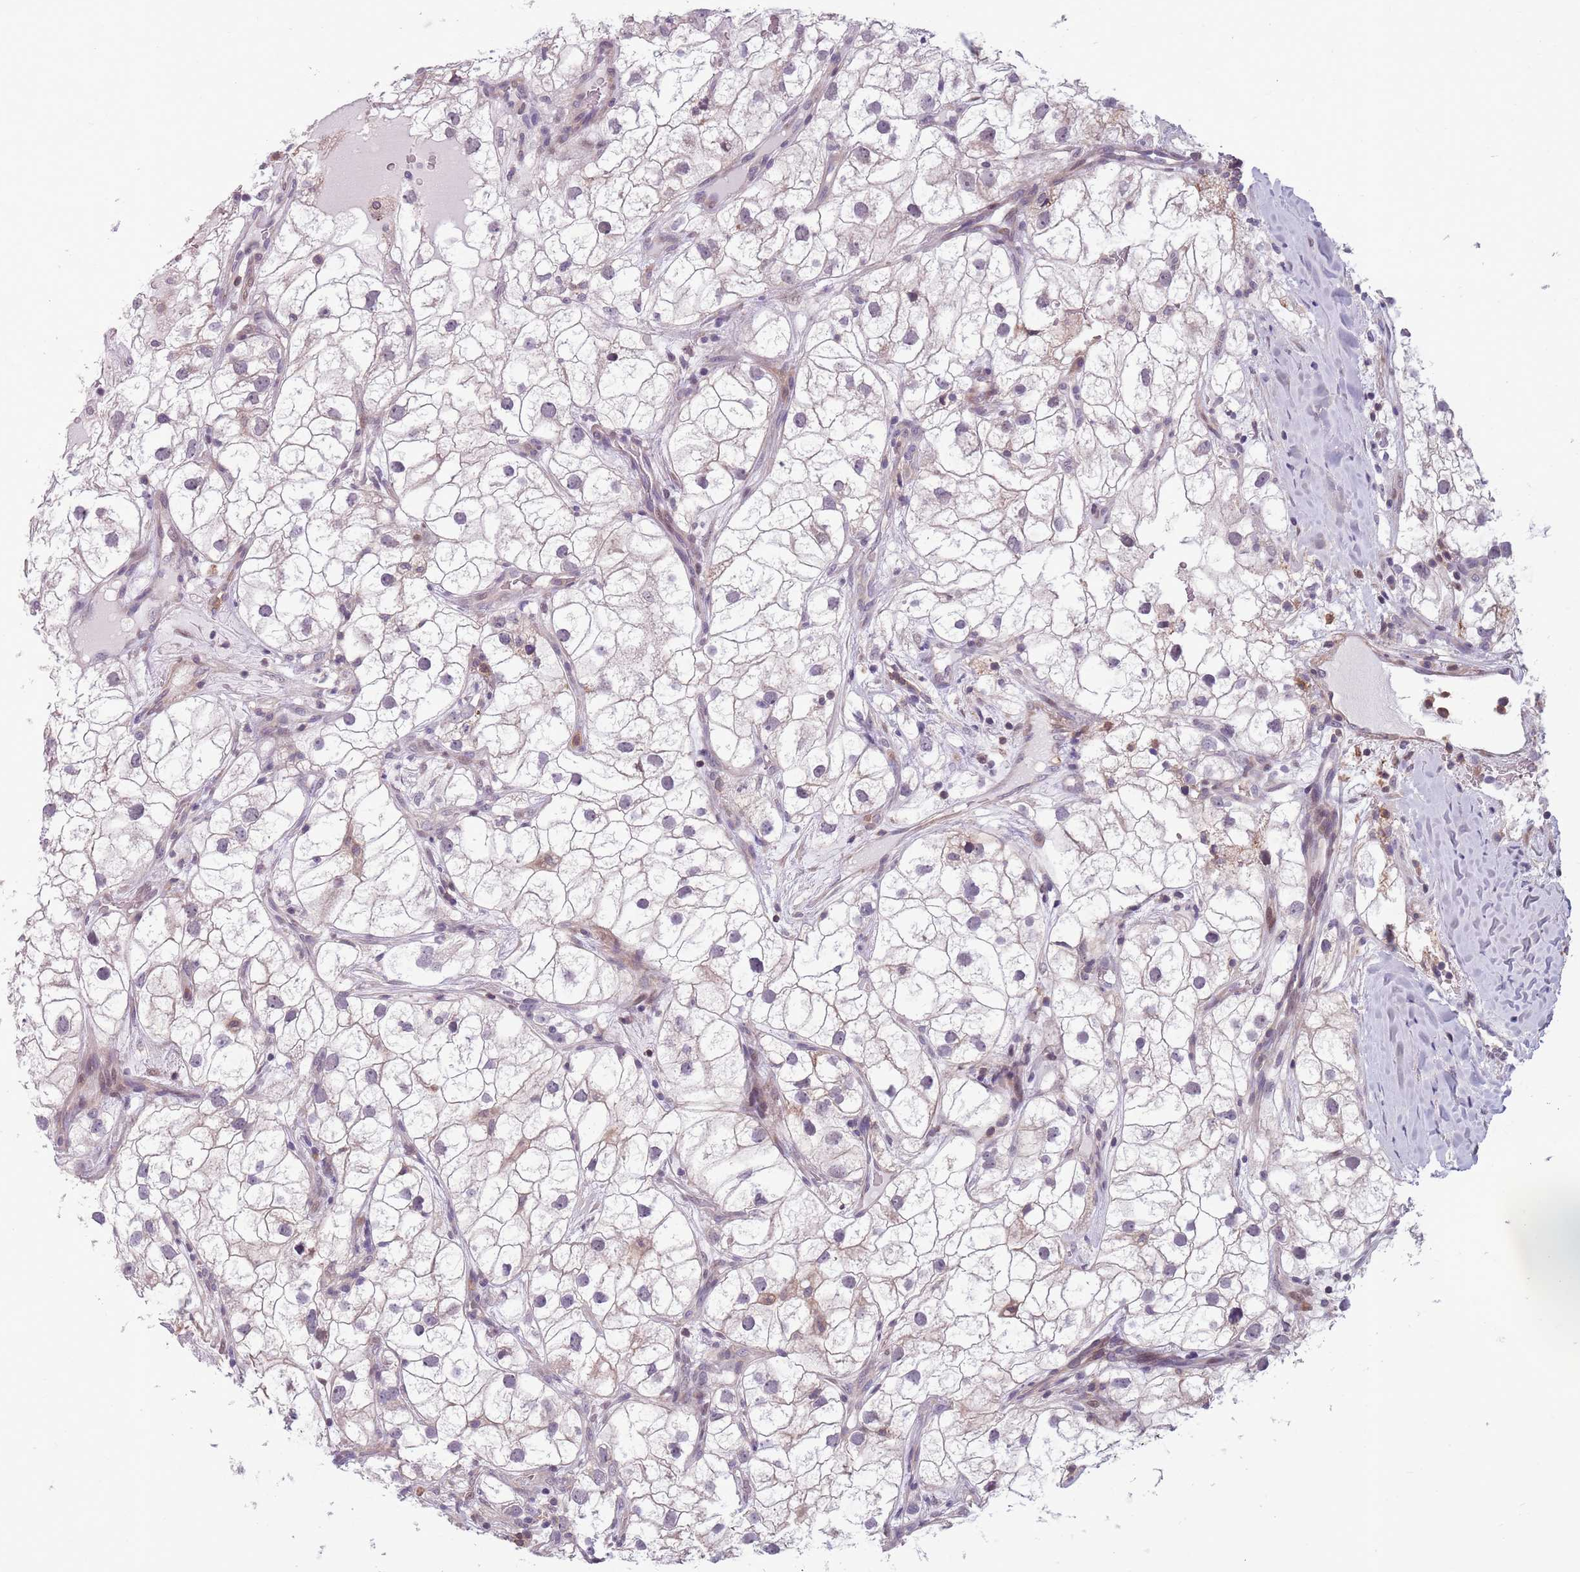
{"staining": {"intensity": "negative", "quantity": "none", "location": "none"}, "tissue": "renal cancer", "cell_type": "Tumor cells", "image_type": "cancer", "snomed": [{"axis": "morphology", "description": "Adenocarcinoma, NOS"}, {"axis": "topography", "description": "Kidney"}], "caption": "Histopathology image shows no significant protein expression in tumor cells of adenocarcinoma (renal).", "gene": "JAML", "patient": {"sex": "male", "age": 59}}